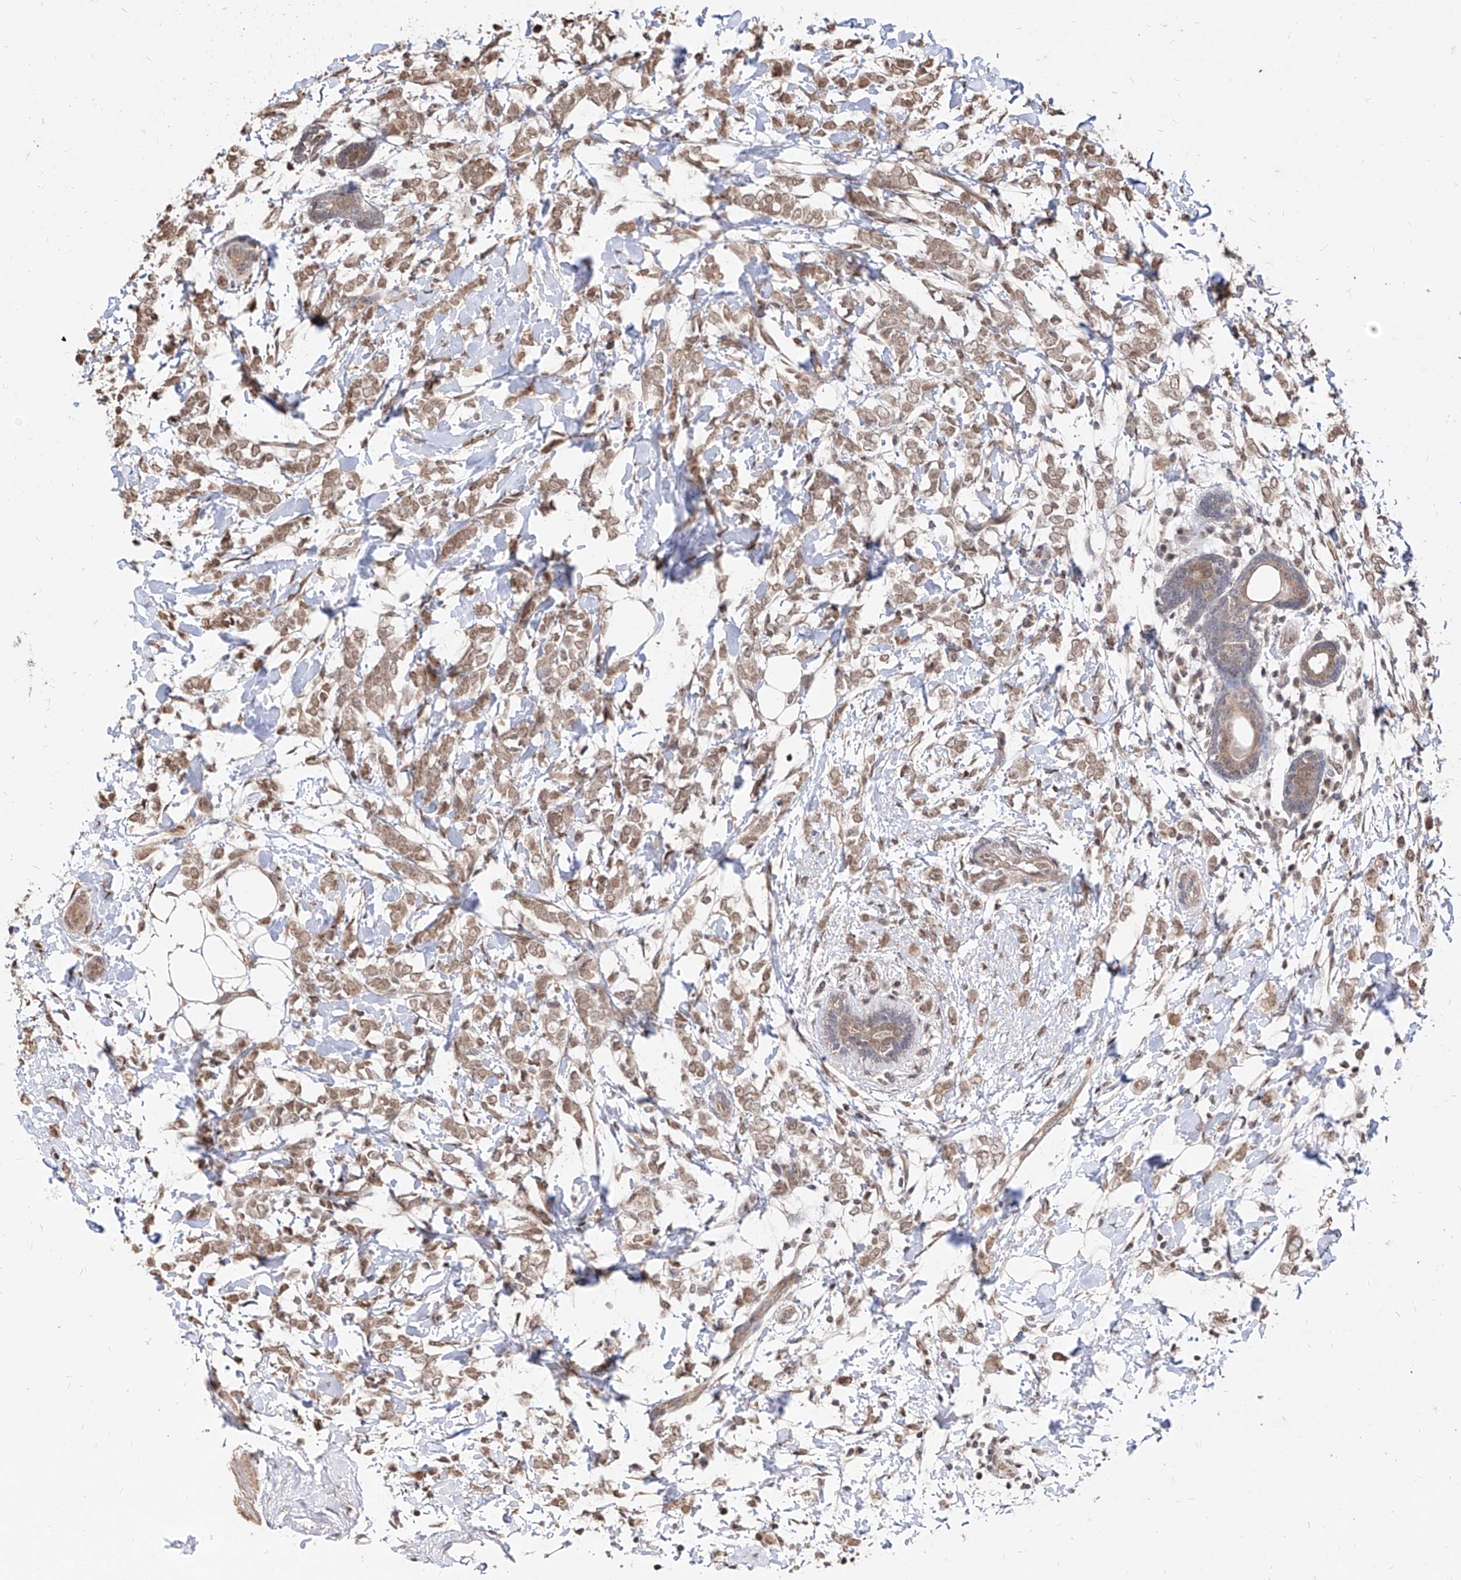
{"staining": {"intensity": "moderate", "quantity": ">75%", "location": "cytoplasmic/membranous,nuclear"}, "tissue": "breast cancer", "cell_type": "Tumor cells", "image_type": "cancer", "snomed": [{"axis": "morphology", "description": "Normal tissue, NOS"}, {"axis": "morphology", "description": "Lobular carcinoma"}, {"axis": "topography", "description": "Breast"}], "caption": "Immunohistochemical staining of lobular carcinoma (breast) demonstrates moderate cytoplasmic/membranous and nuclear protein positivity in about >75% of tumor cells. (brown staining indicates protein expression, while blue staining denotes nuclei).", "gene": "C8orf82", "patient": {"sex": "female", "age": 47}}